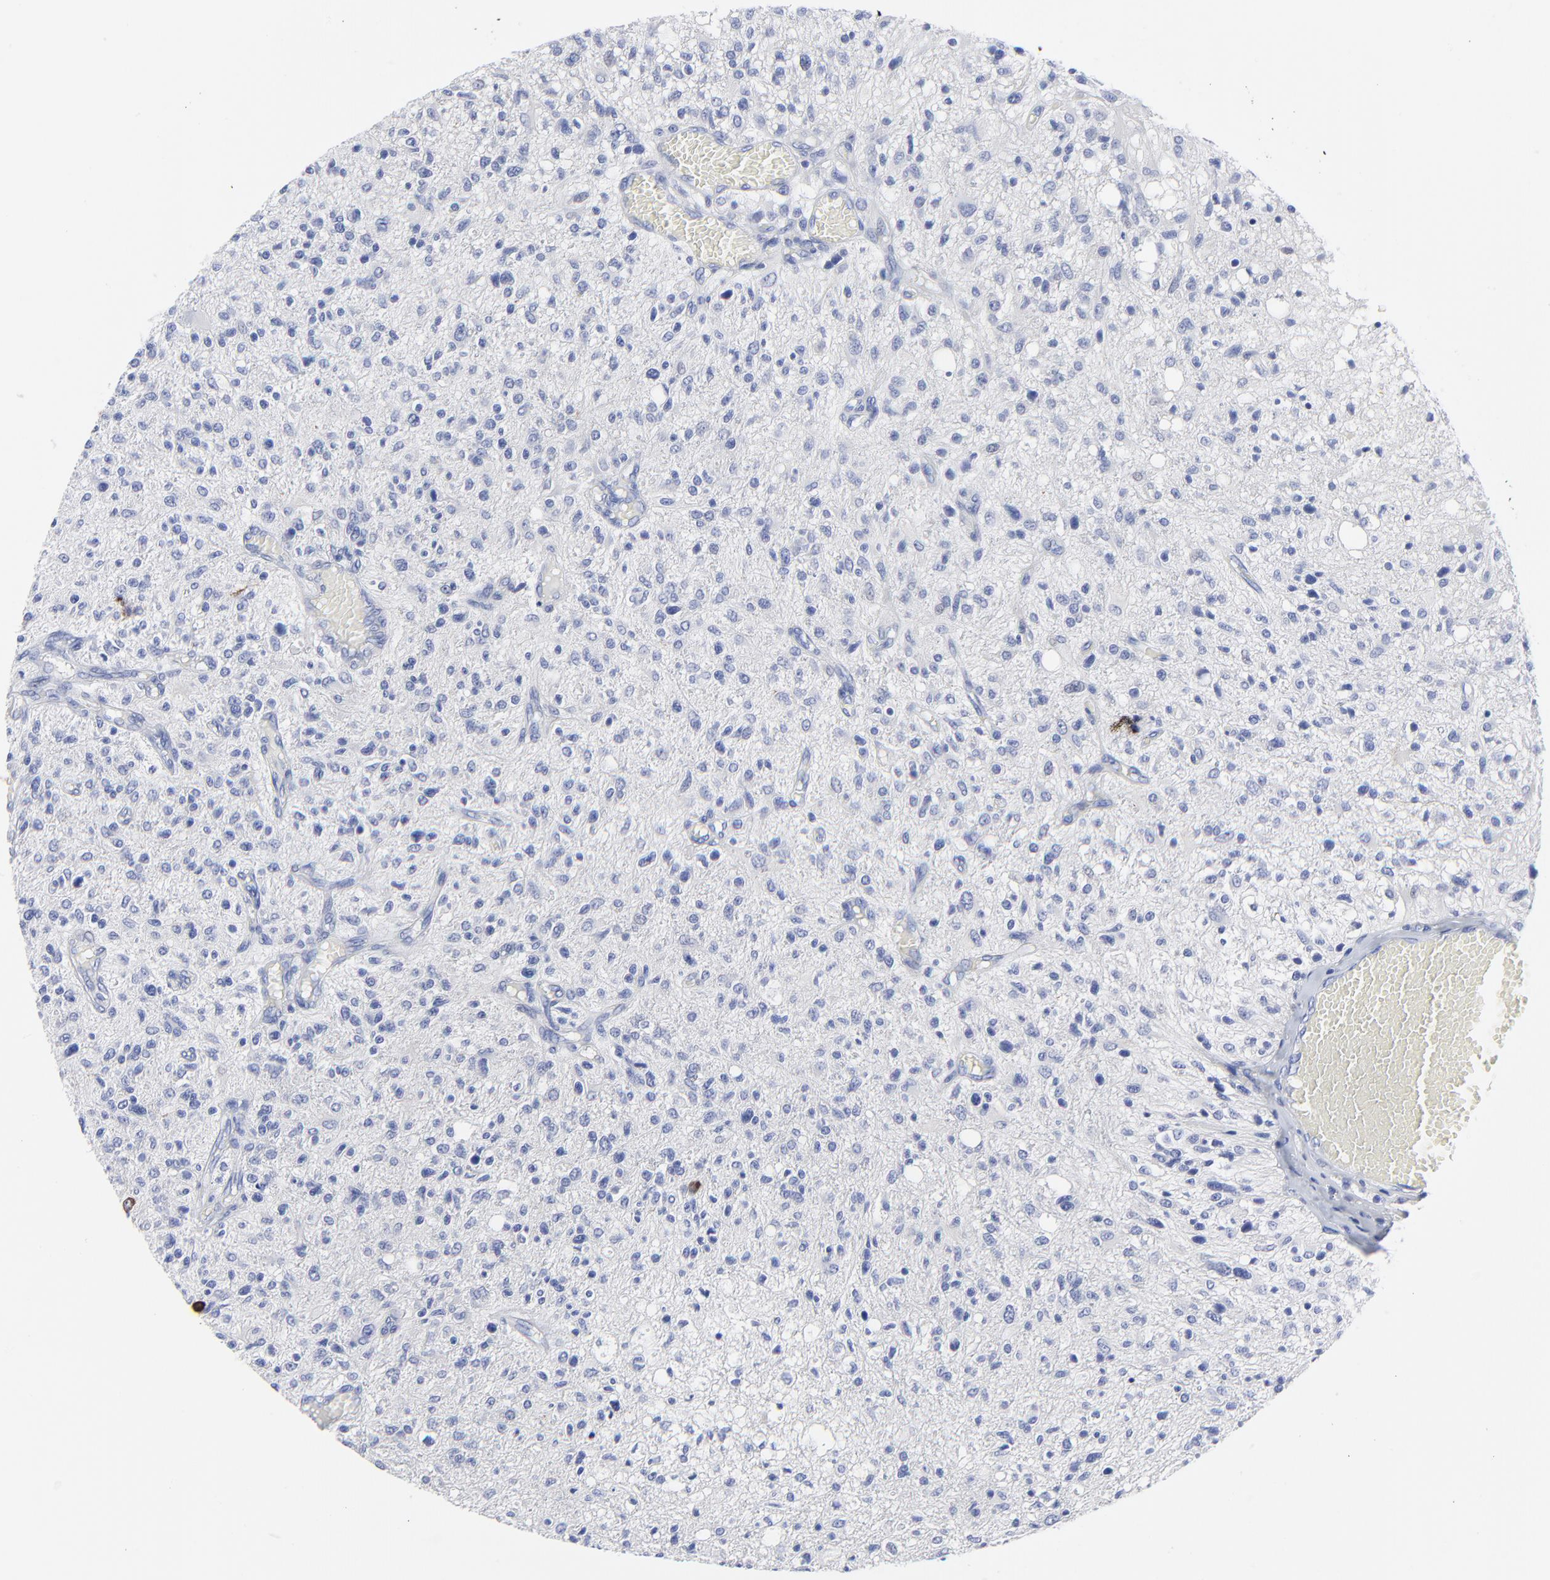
{"staining": {"intensity": "negative", "quantity": "none", "location": "none"}, "tissue": "glioma", "cell_type": "Tumor cells", "image_type": "cancer", "snomed": [{"axis": "morphology", "description": "Glioma, malignant, High grade"}, {"axis": "topography", "description": "Cerebral cortex"}], "caption": "Protein analysis of malignant glioma (high-grade) demonstrates no significant positivity in tumor cells.", "gene": "PSD3", "patient": {"sex": "male", "age": 76}}